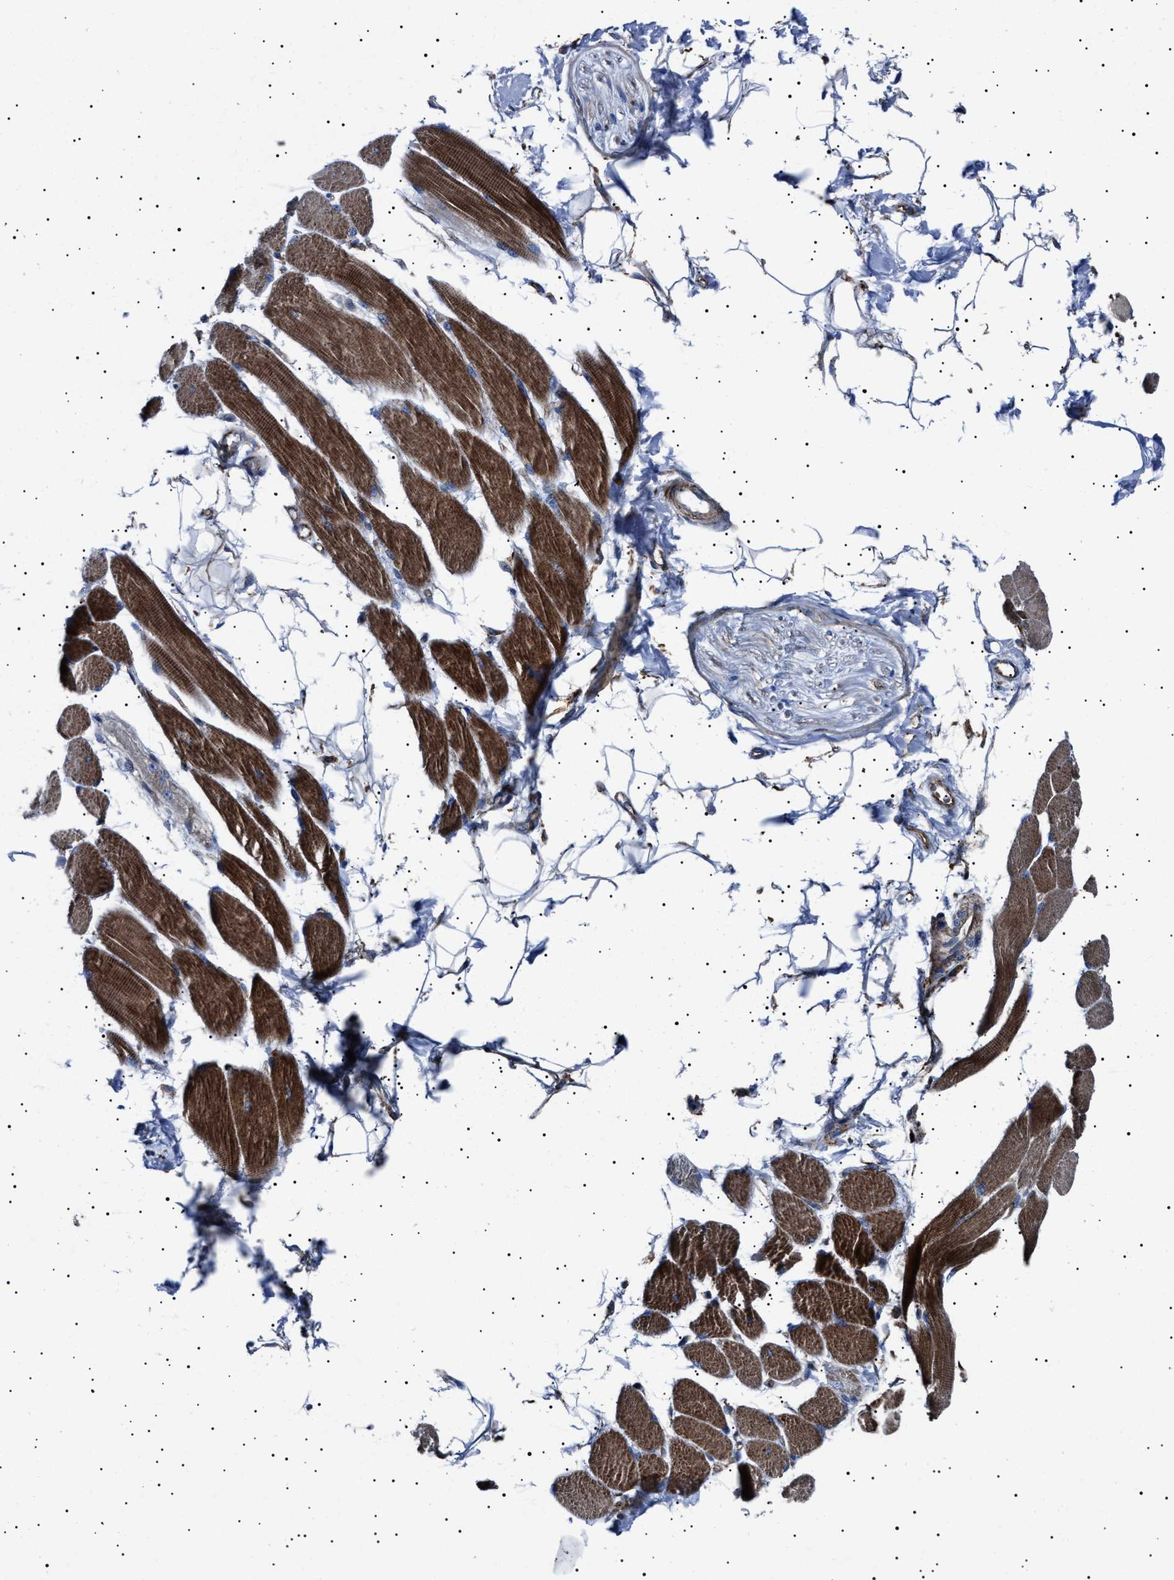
{"staining": {"intensity": "strong", "quantity": ">75%", "location": "cytoplasmic/membranous"}, "tissue": "skeletal muscle", "cell_type": "Myocytes", "image_type": "normal", "snomed": [{"axis": "morphology", "description": "Normal tissue, NOS"}, {"axis": "topography", "description": "Skeletal muscle"}, {"axis": "topography", "description": "Peripheral nerve tissue"}], "caption": "Immunohistochemistry (DAB (3,3'-diaminobenzidine)) staining of benign human skeletal muscle shows strong cytoplasmic/membranous protein expression in approximately >75% of myocytes.", "gene": "NEU1", "patient": {"sex": "female", "age": 84}}